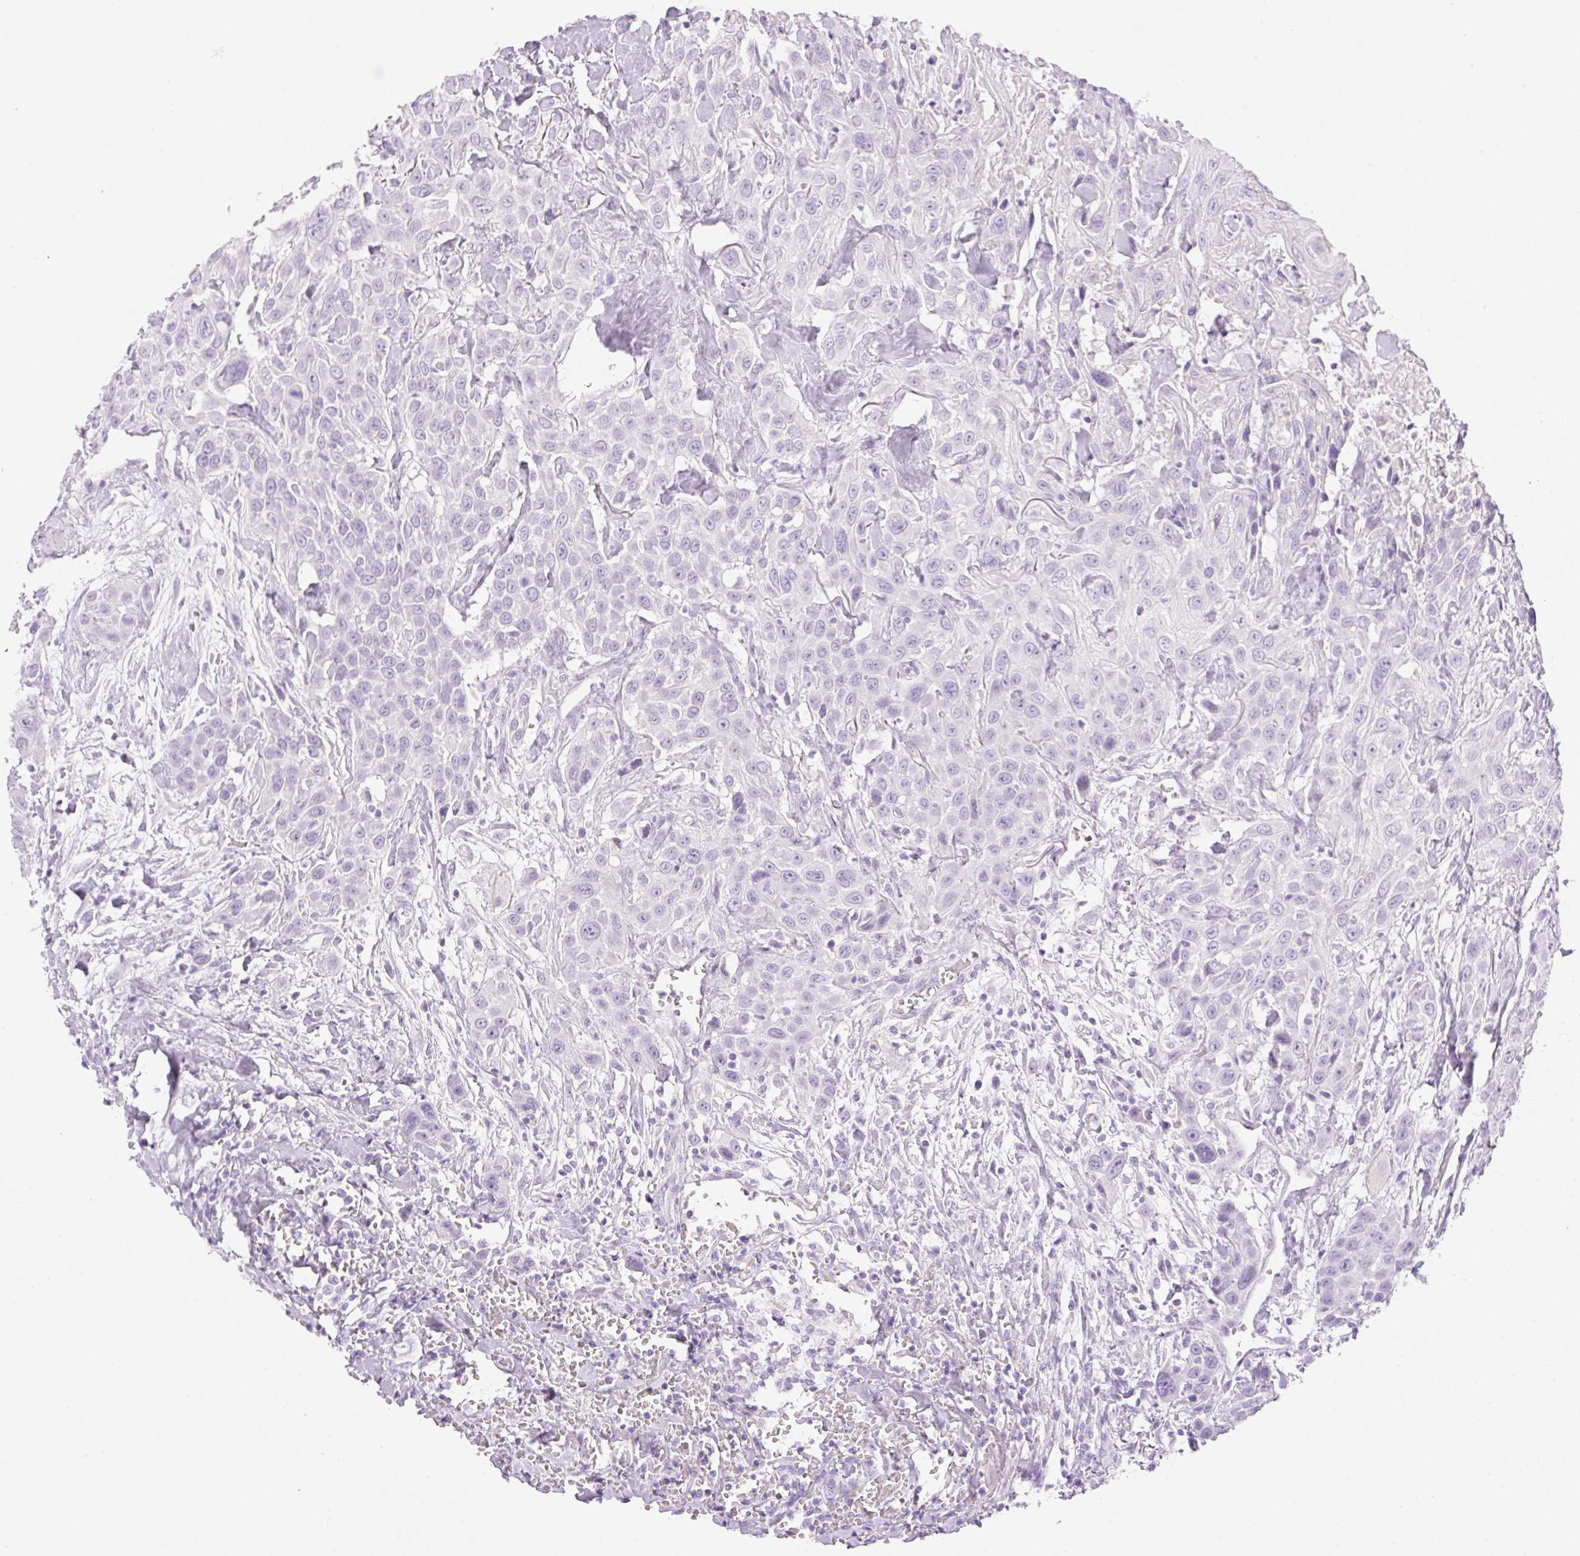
{"staining": {"intensity": "negative", "quantity": "none", "location": "none"}, "tissue": "head and neck cancer", "cell_type": "Tumor cells", "image_type": "cancer", "snomed": [{"axis": "morphology", "description": "Squamous cell carcinoma, NOS"}, {"axis": "topography", "description": "Head-Neck"}], "caption": "The micrograph reveals no staining of tumor cells in head and neck squamous cell carcinoma.", "gene": "PALM3", "patient": {"sex": "male", "age": 81}}